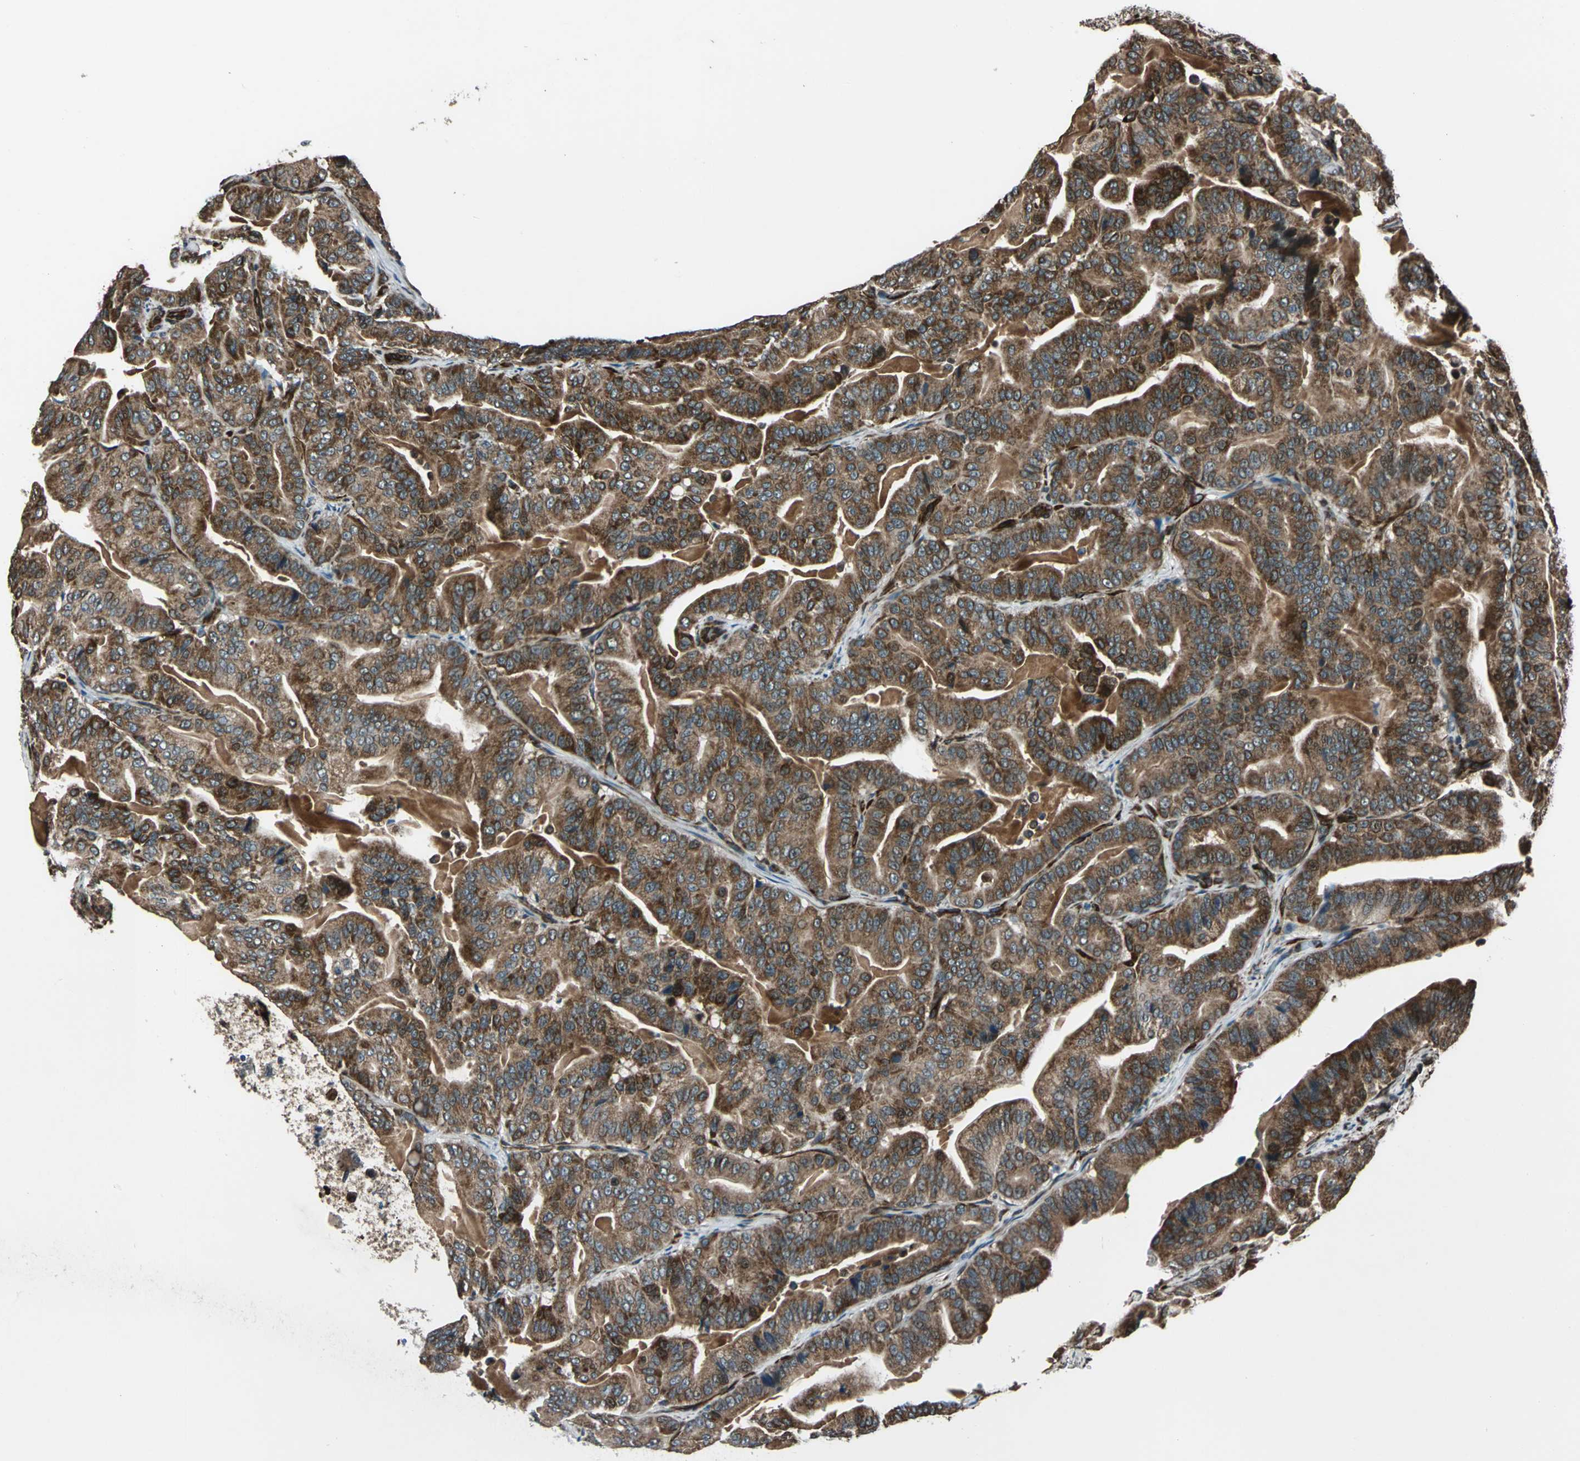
{"staining": {"intensity": "strong", "quantity": ">75%", "location": "cytoplasmic/membranous"}, "tissue": "pancreatic cancer", "cell_type": "Tumor cells", "image_type": "cancer", "snomed": [{"axis": "morphology", "description": "Adenocarcinoma, NOS"}, {"axis": "topography", "description": "Pancreas"}], "caption": "There is high levels of strong cytoplasmic/membranous staining in tumor cells of pancreatic cancer (adenocarcinoma), as demonstrated by immunohistochemical staining (brown color).", "gene": "EXD2", "patient": {"sex": "male", "age": 63}}